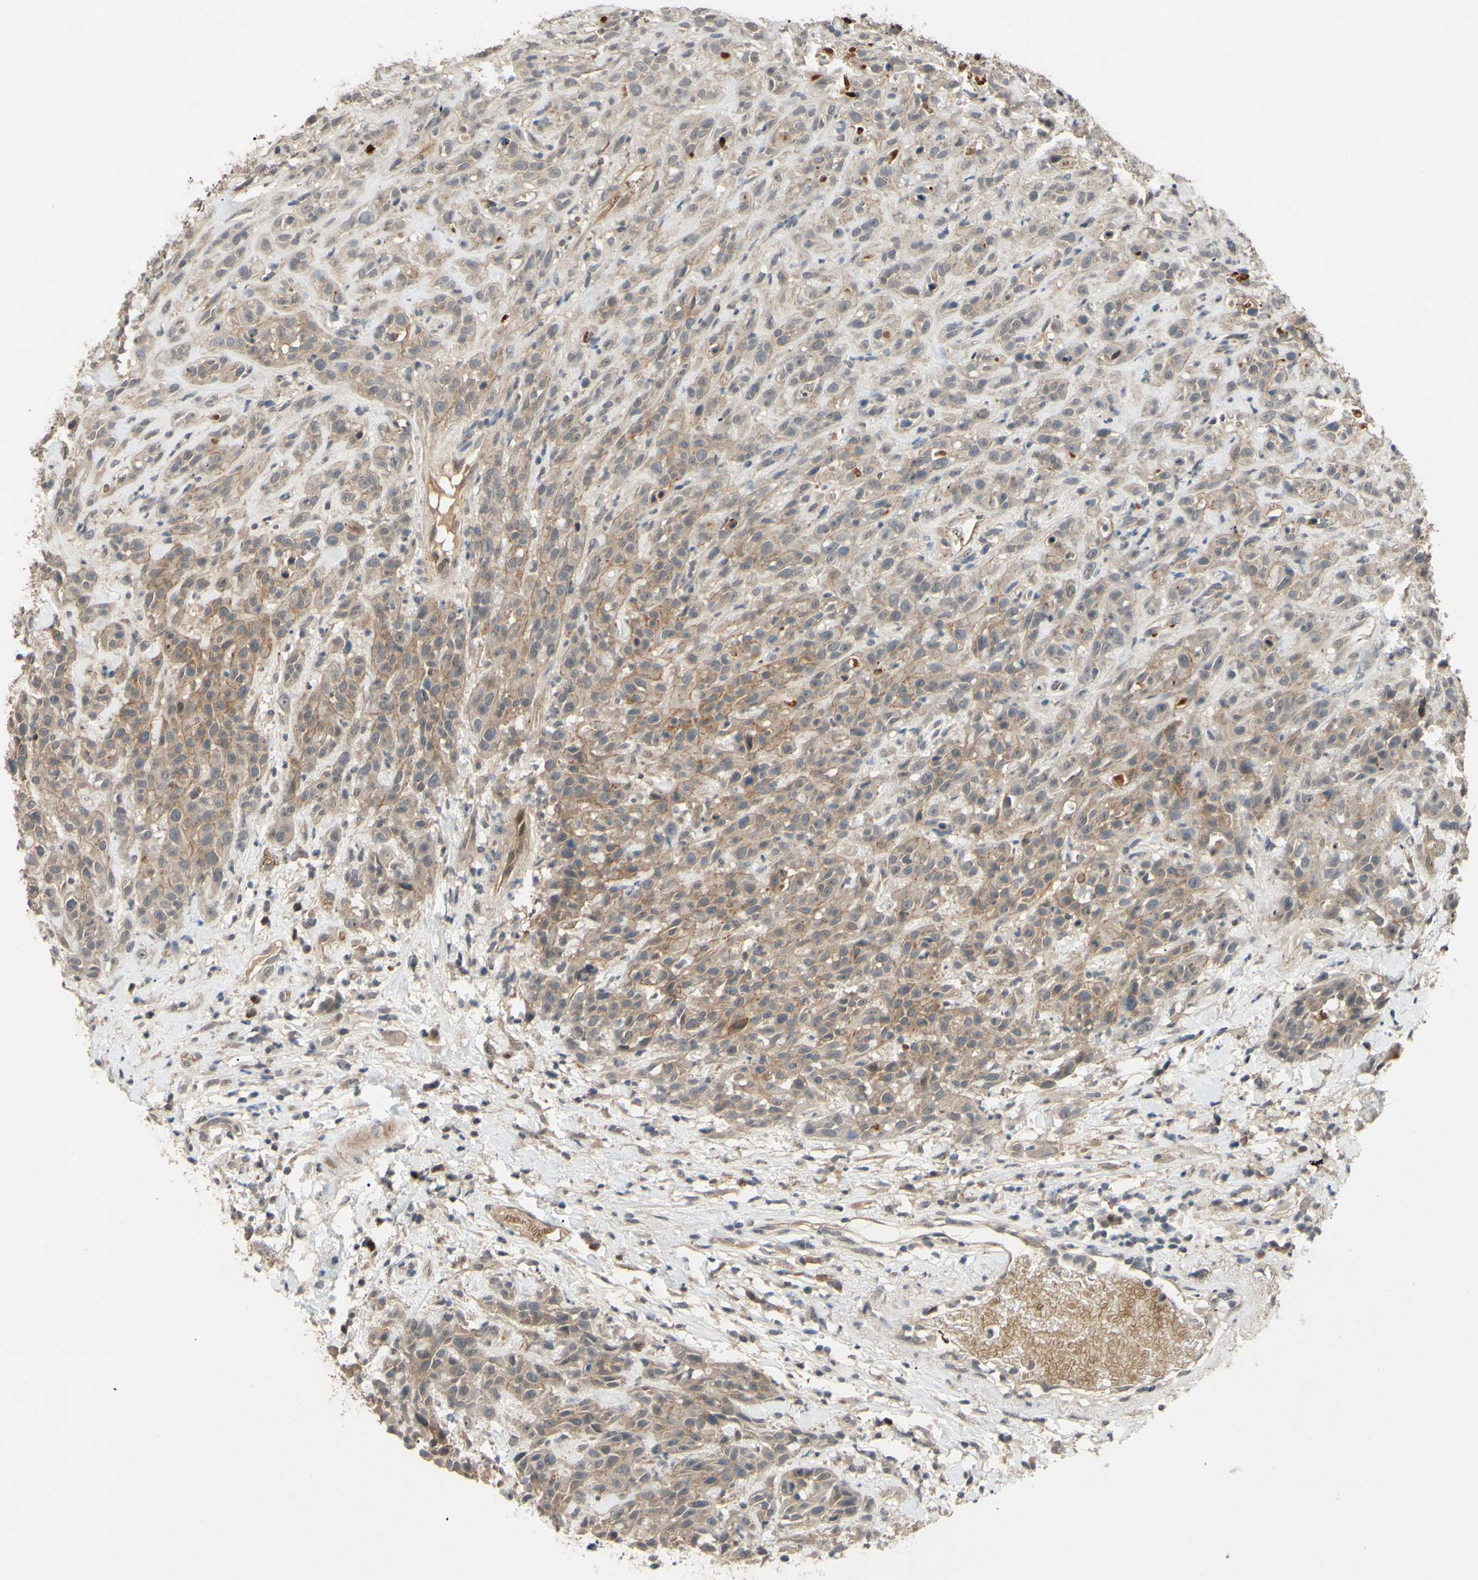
{"staining": {"intensity": "weak", "quantity": ">75%", "location": "cytoplasmic/membranous"}, "tissue": "head and neck cancer", "cell_type": "Tumor cells", "image_type": "cancer", "snomed": [{"axis": "morphology", "description": "Normal tissue, NOS"}, {"axis": "morphology", "description": "Squamous cell carcinoma, NOS"}, {"axis": "topography", "description": "Cartilage tissue"}, {"axis": "topography", "description": "Head-Neck"}], "caption": "High-magnification brightfield microscopy of squamous cell carcinoma (head and neck) stained with DAB (brown) and counterstained with hematoxylin (blue). tumor cells exhibit weak cytoplasmic/membranous positivity is appreciated in about>75% of cells.", "gene": "ALK", "patient": {"sex": "male", "age": 62}}